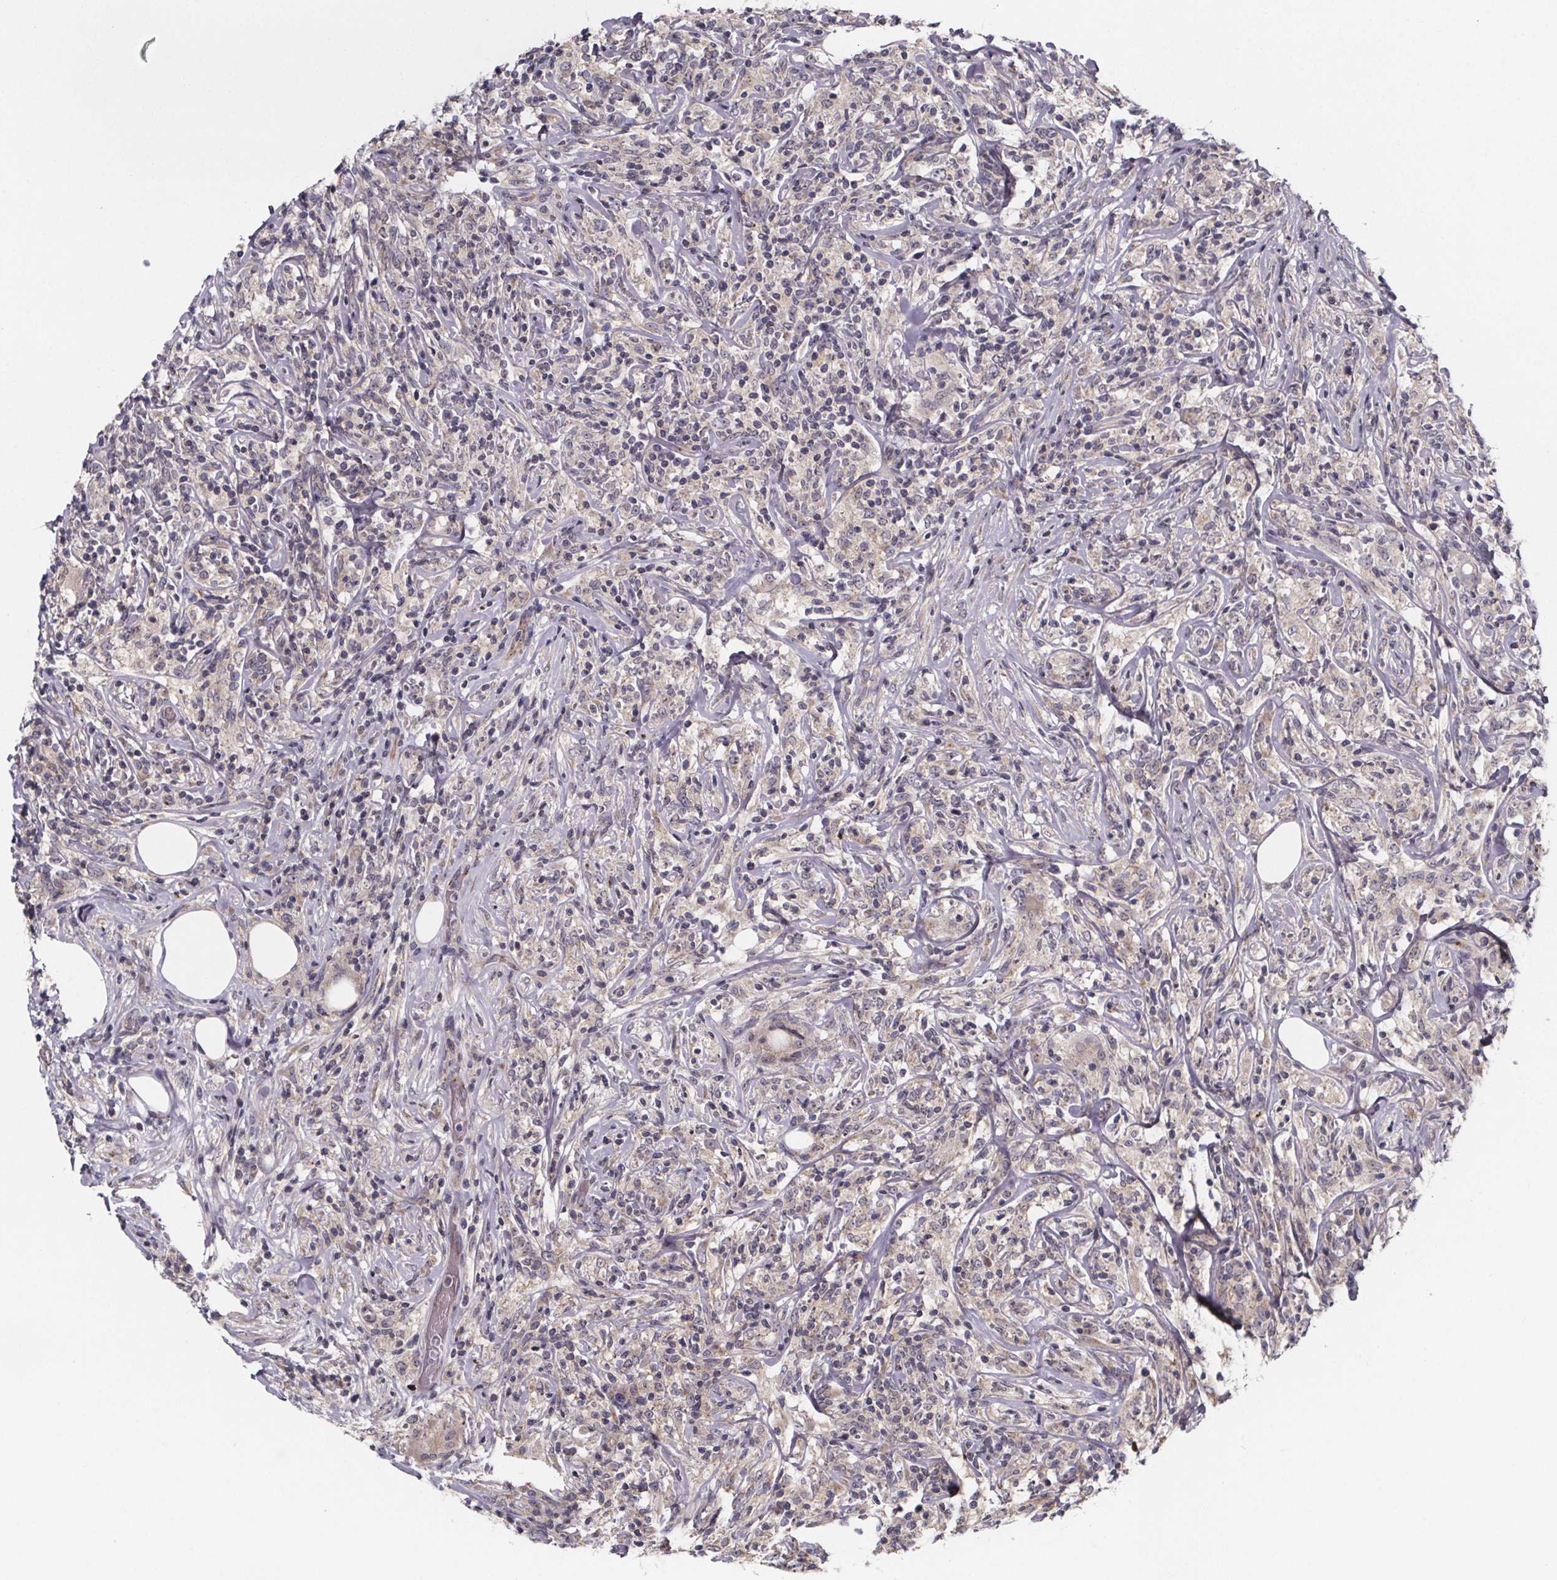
{"staining": {"intensity": "negative", "quantity": "none", "location": "none"}, "tissue": "lymphoma", "cell_type": "Tumor cells", "image_type": "cancer", "snomed": [{"axis": "morphology", "description": "Malignant lymphoma, non-Hodgkin's type, High grade"}, {"axis": "topography", "description": "Lymph node"}], "caption": "The micrograph demonstrates no staining of tumor cells in lymphoma.", "gene": "NDST1", "patient": {"sex": "female", "age": 84}}